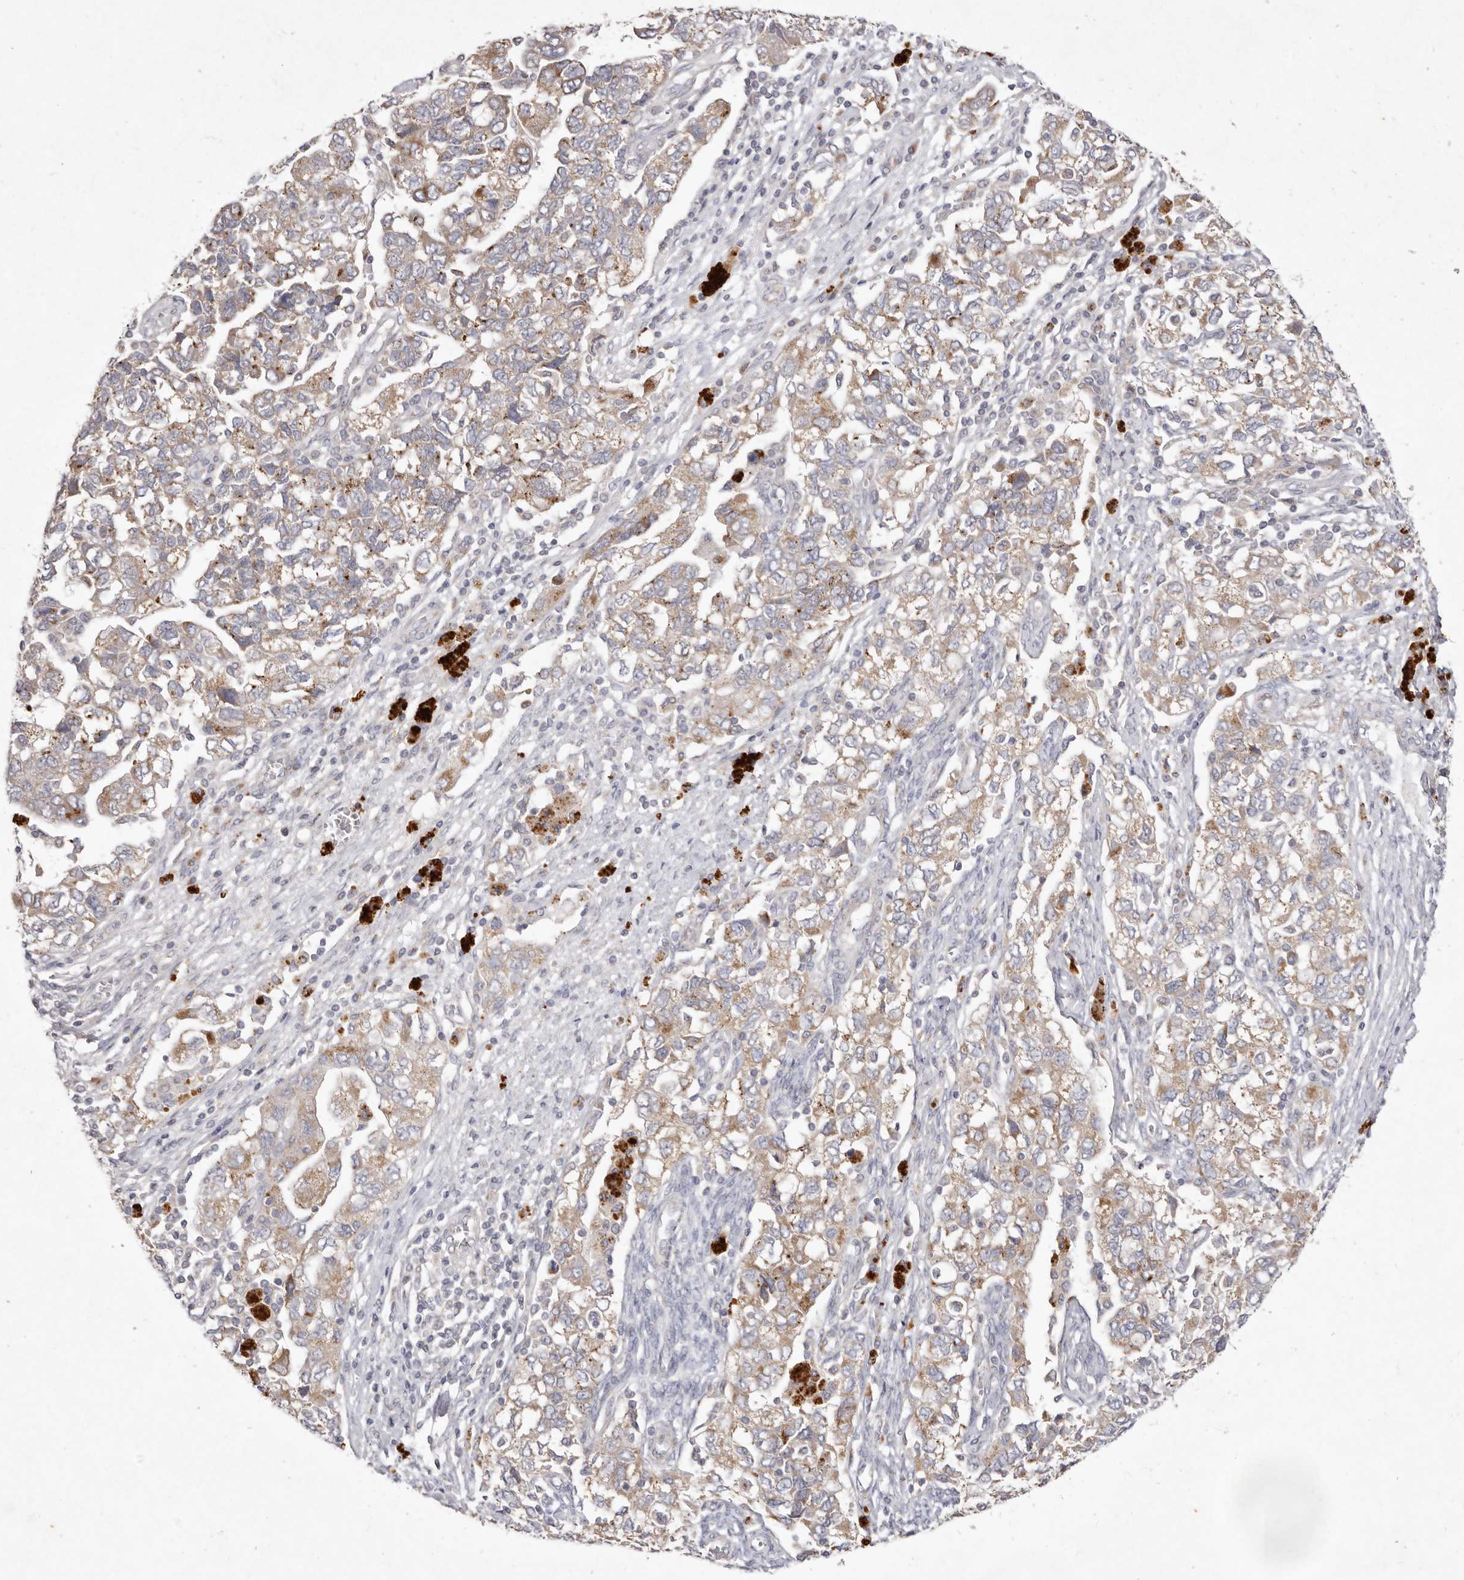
{"staining": {"intensity": "moderate", "quantity": ">75%", "location": "cytoplasmic/membranous"}, "tissue": "ovarian cancer", "cell_type": "Tumor cells", "image_type": "cancer", "snomed": [{"axis": "morphology", "description": "Carcinoma, NOS"}, {"axis": "morphology", "description": "Cystadenocarcinoma, serous, NOS"}, {"axis": "topography", "description": "Ovary"}], "caption": "About >75% of tumor cells in human ovarian cancer demonstrate moderate cytoplasmic/membranous protein expression as visualized by brown immunohistochemical staining.", "gene": "USP24", "patient": {"sex": "female", "age": 69}}